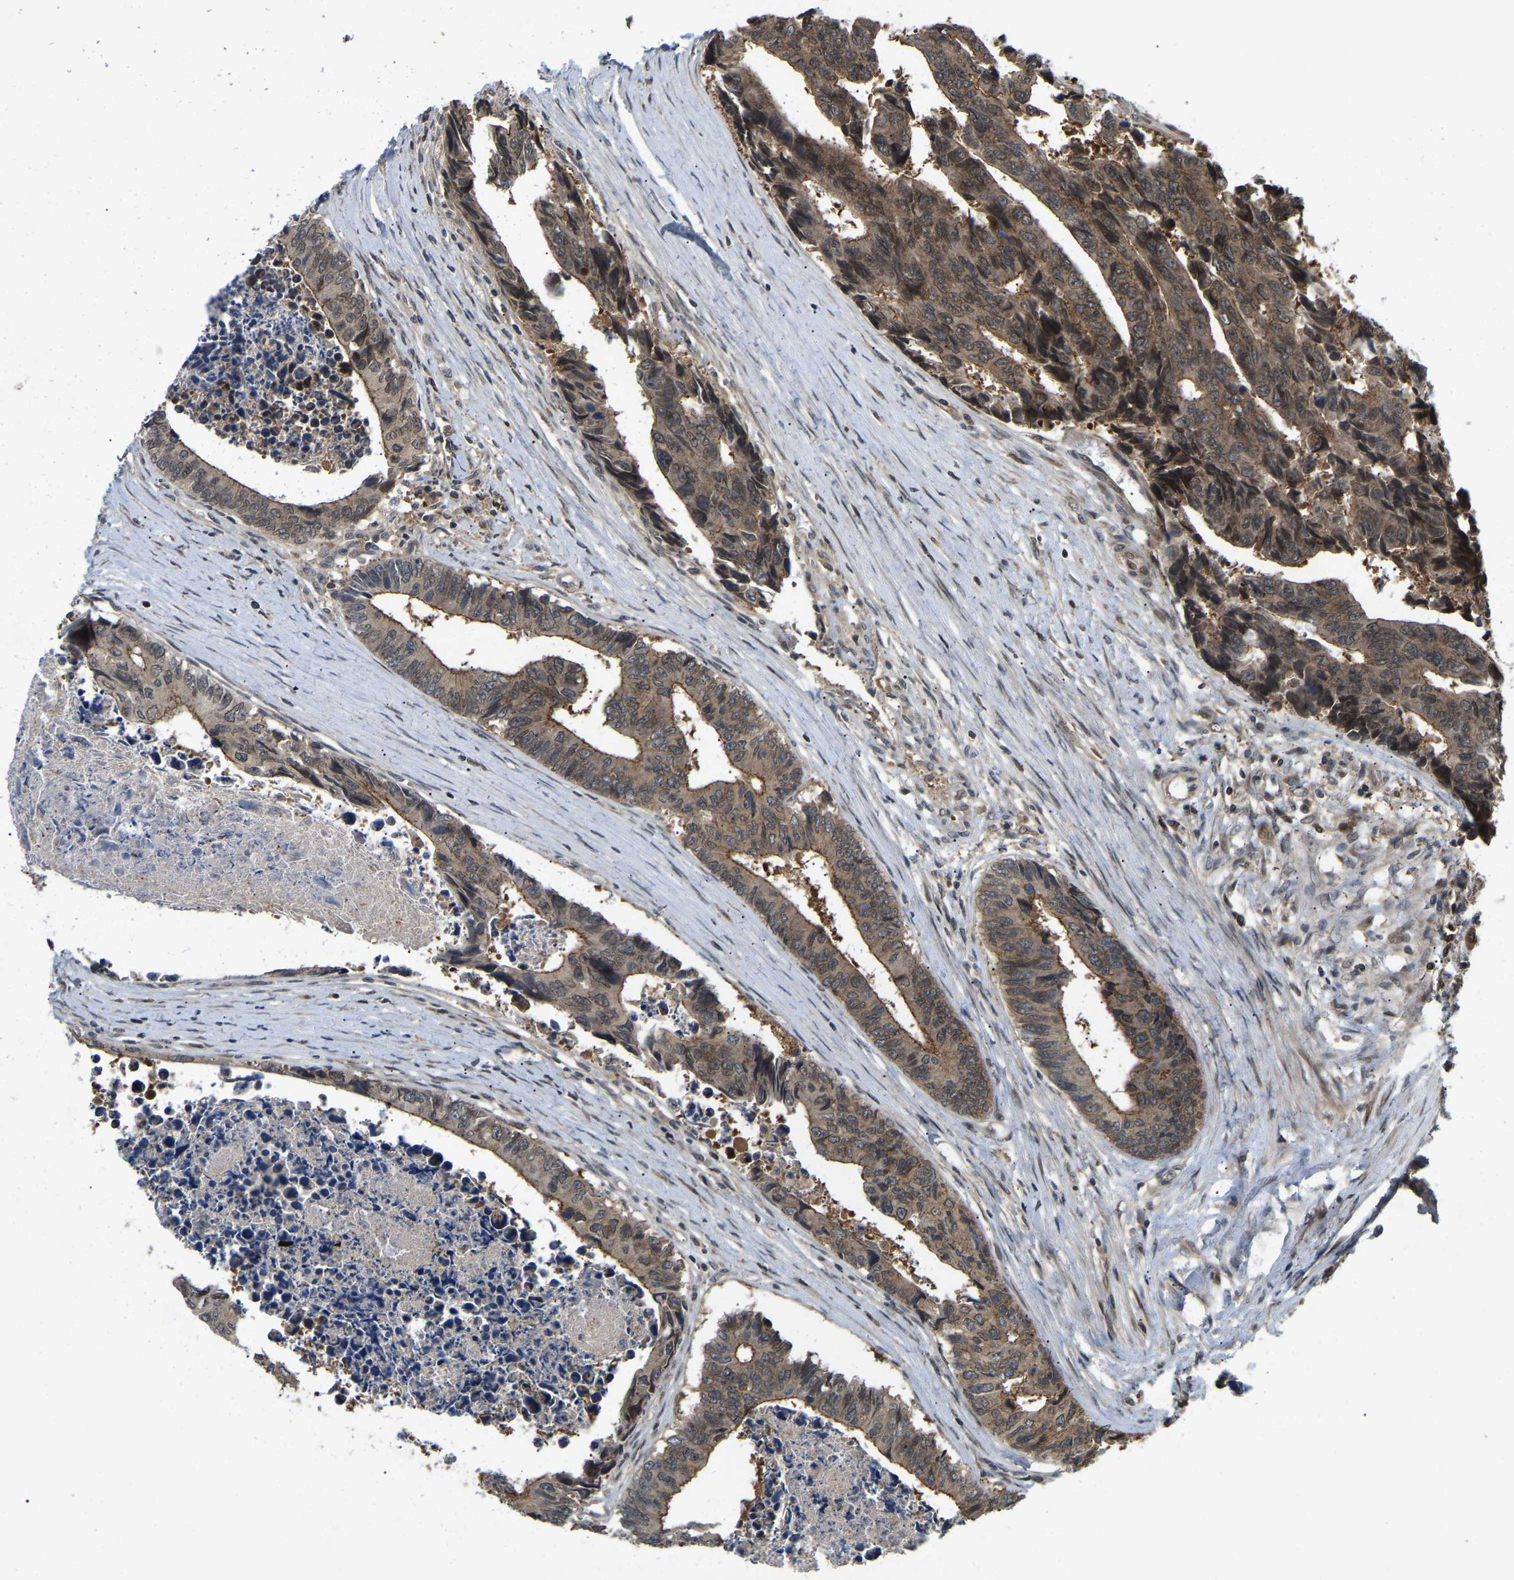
{"staining": {"intensity": "weak", "quantity": ">75%", "location": "cytoplasmic/membranous,nuclear"}, "tissue": "colorectal cancer", "cell_type": "Tumor cells", "image_type": "cancer", "snomed": [{"axis": "morphology", "description": "Adenocarcinoma, NOS"}, {"axis": "topography", "description": "Rectum"}], "caption": "An IHC histopathology image of tumor tissue is shown. Protein staining in brown highlights weak cytoplasmic/membranous and nuclear positivity in colorectal cancer (adenocarcinoma) within tumor cells. (Brightfield microscopy of DAB IHC at high magnification).", "gene": "KIAA1549", "patient": {"sex": "male", "age": 84}}